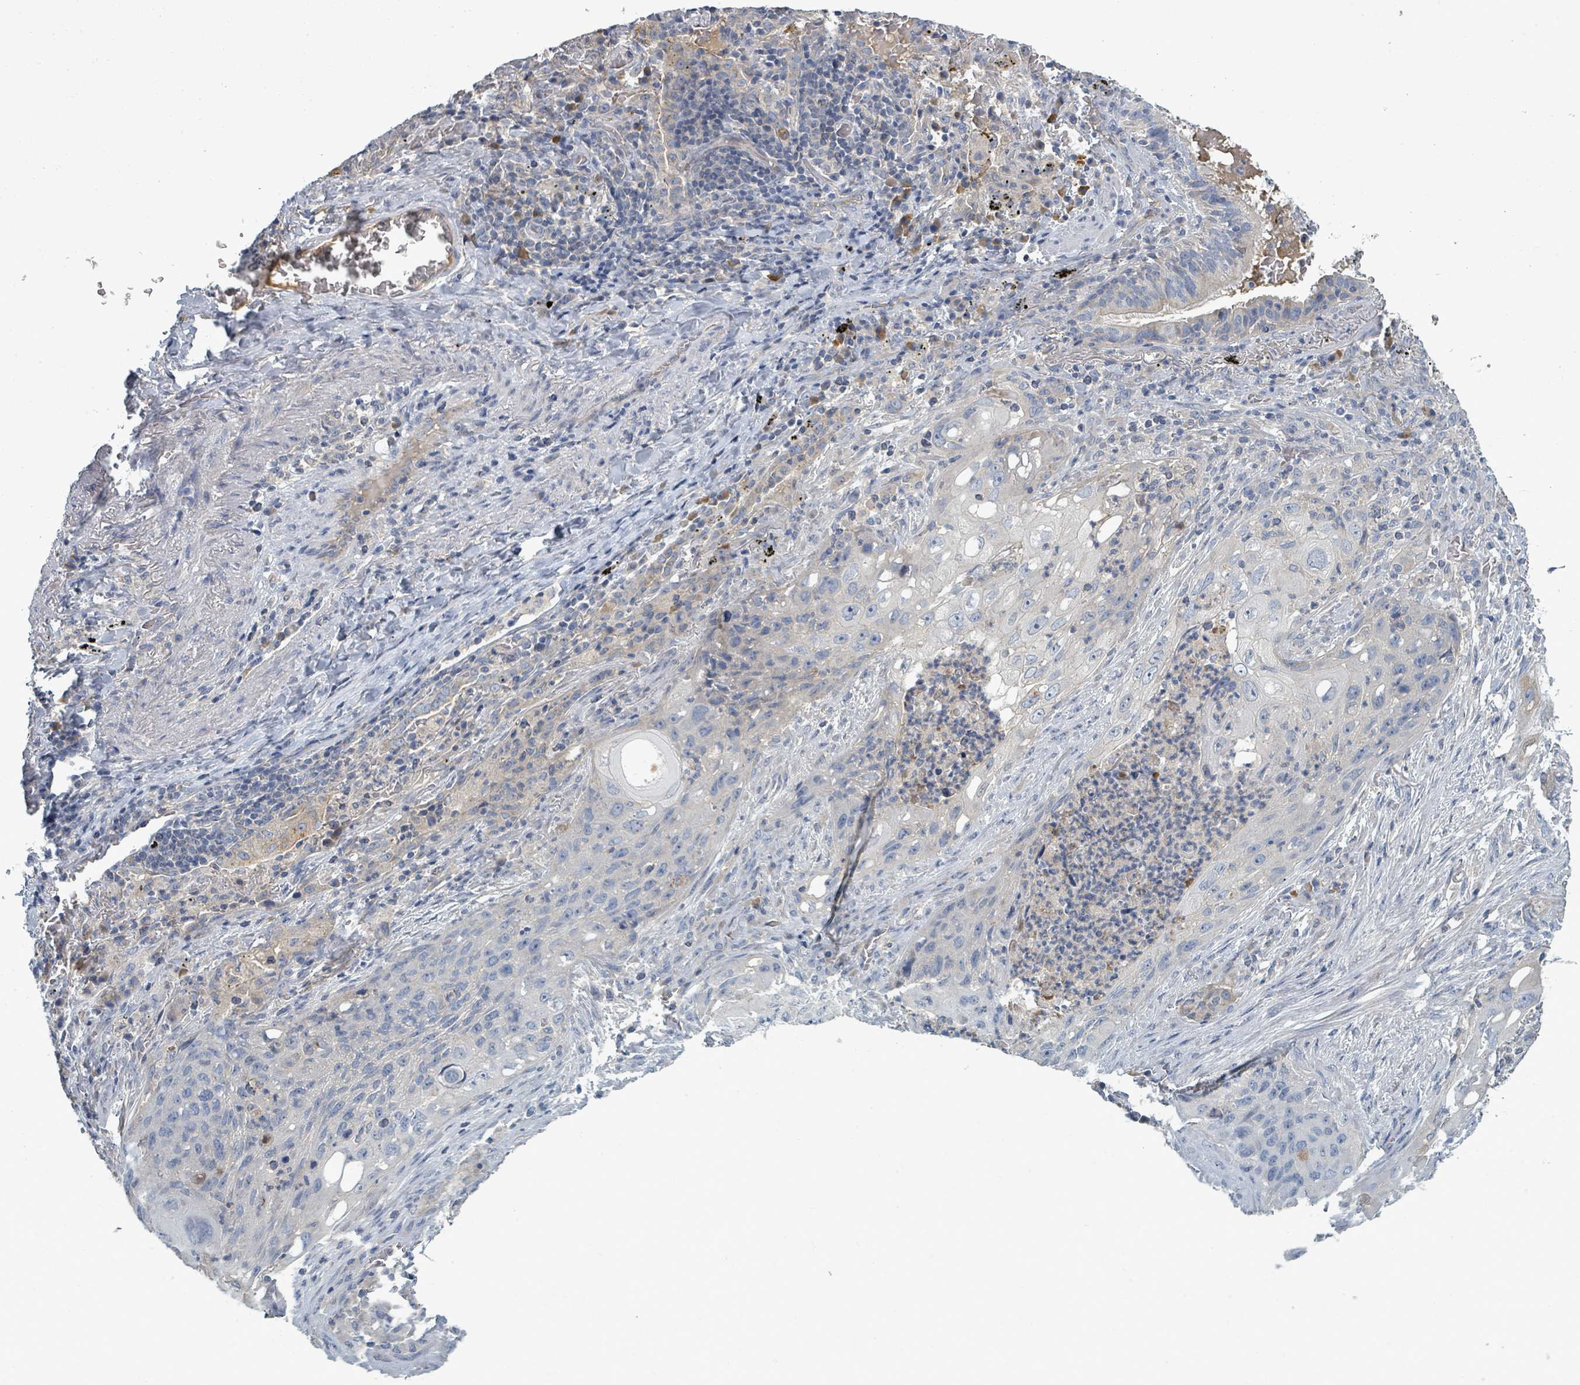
{"staining": {"intensity": "negative", "quantity": "none", "location": "none"}, "tissue": "lung cancer", "cell_type": "Tumor cells", "image_type": "cancer", "snomed": [{"axis": "morphology", "description": "Squamous cell carcinoma, NOS"}, {"axis": "topography", "description": "Lung"}], "caption": "This is a image of immunohistochemistry staining of lung cancer, which shows no positivity in tumor cells.", "gene": "SLC25A23", "patient": {"sex": "female", "age": 63}}